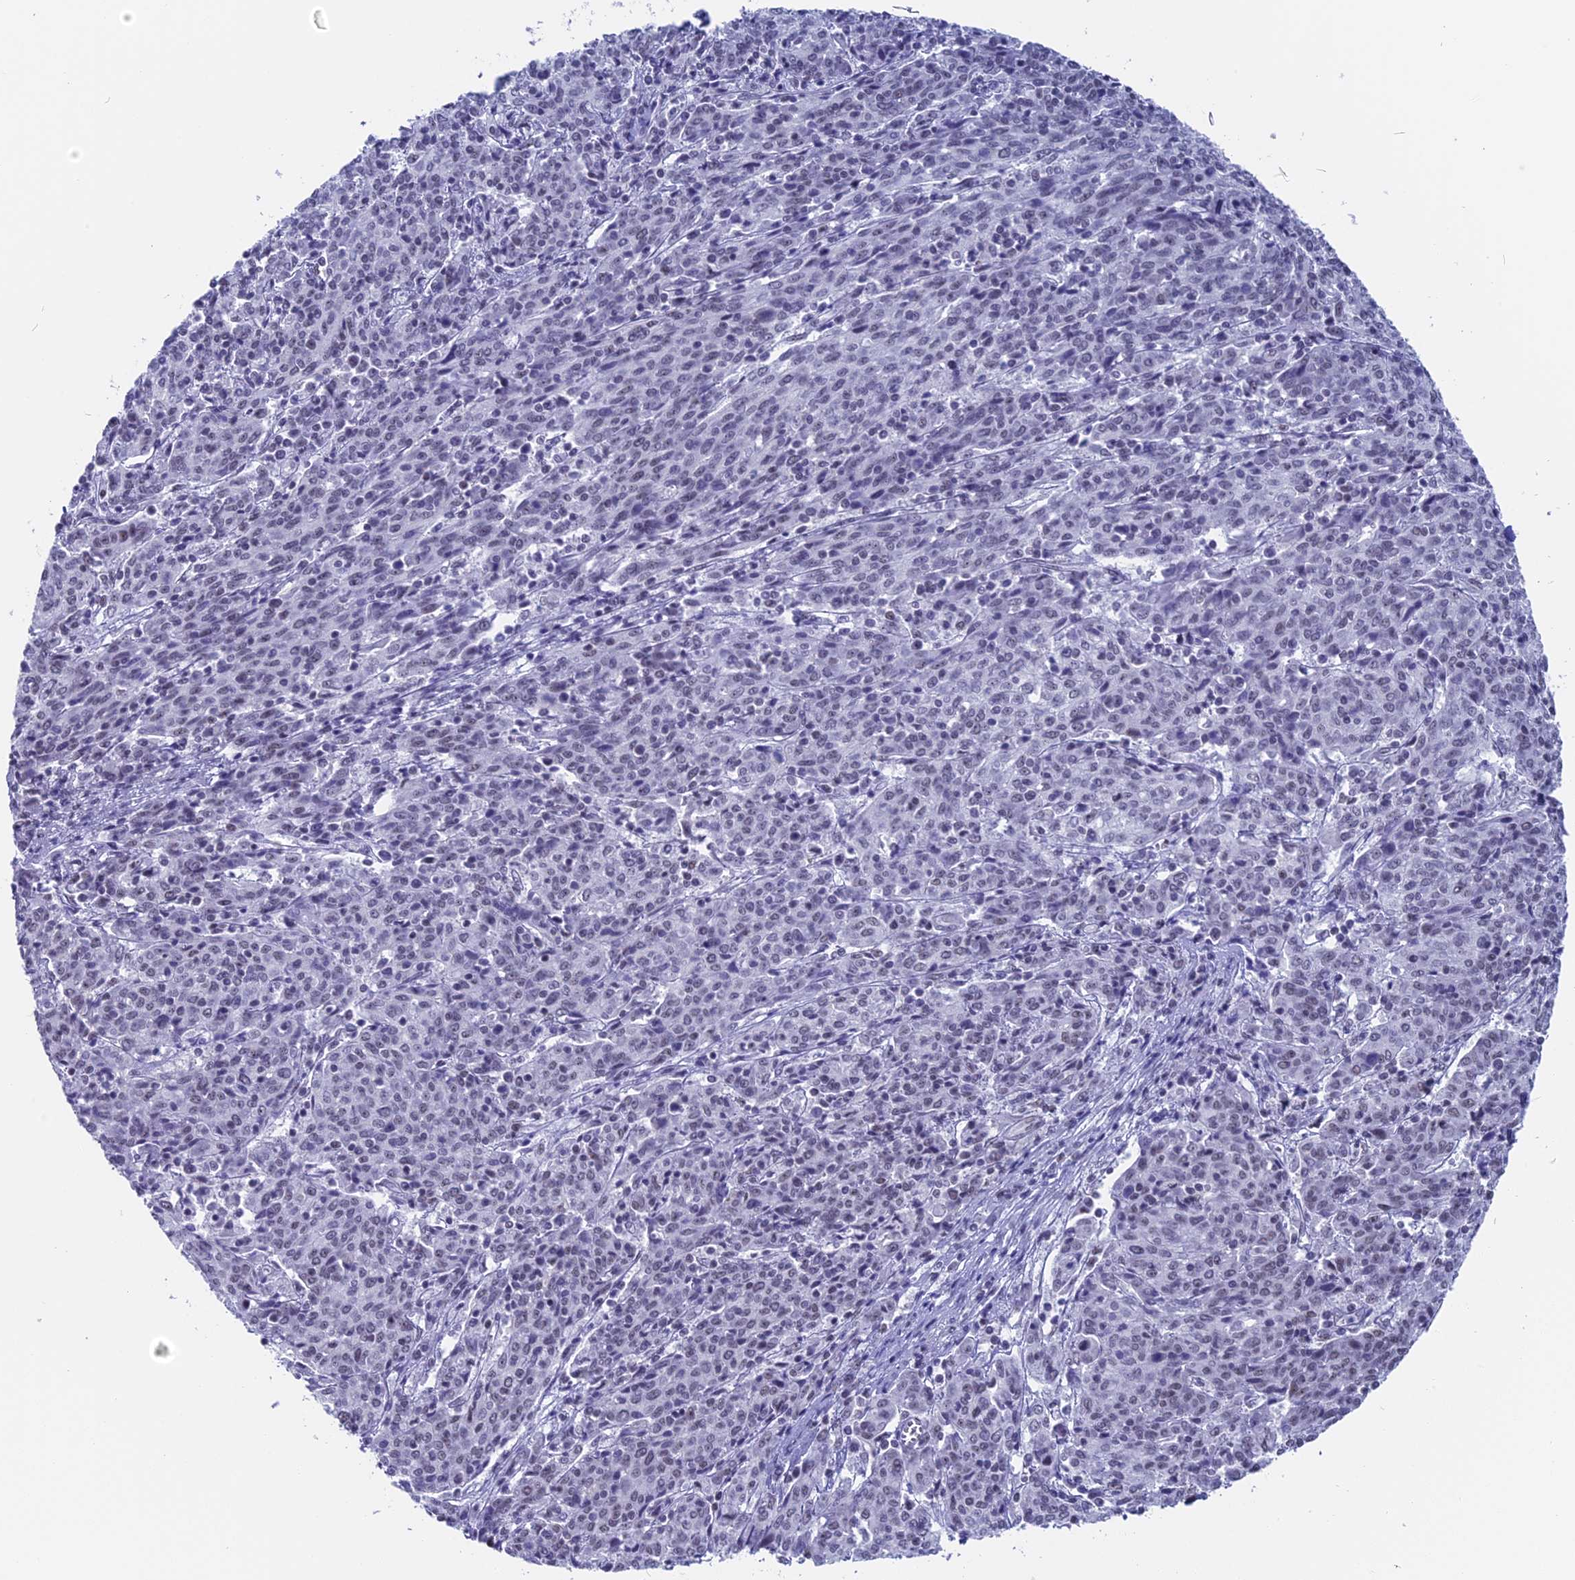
{"staining": {"intensity": "weak", "quantity": "<25%", "location": "nuclear"}, "tissue": "cervical cancer", "cell_type": "Tumor cells", "image_type": "cancer", "snomed": [{"axis": "morphology", "description": "Squamous cell carcinoma, NOS"}, {"axis": "topography", "description": "Cervix"}], "caption": "Immunohistochemistry (IHC) photomicrograph of human cervical cancer stained for a protein (brown), which shows no expression in tumor cells.", "gene": "CD2BP2", "patient": {"sex": "female", "age": 67}}